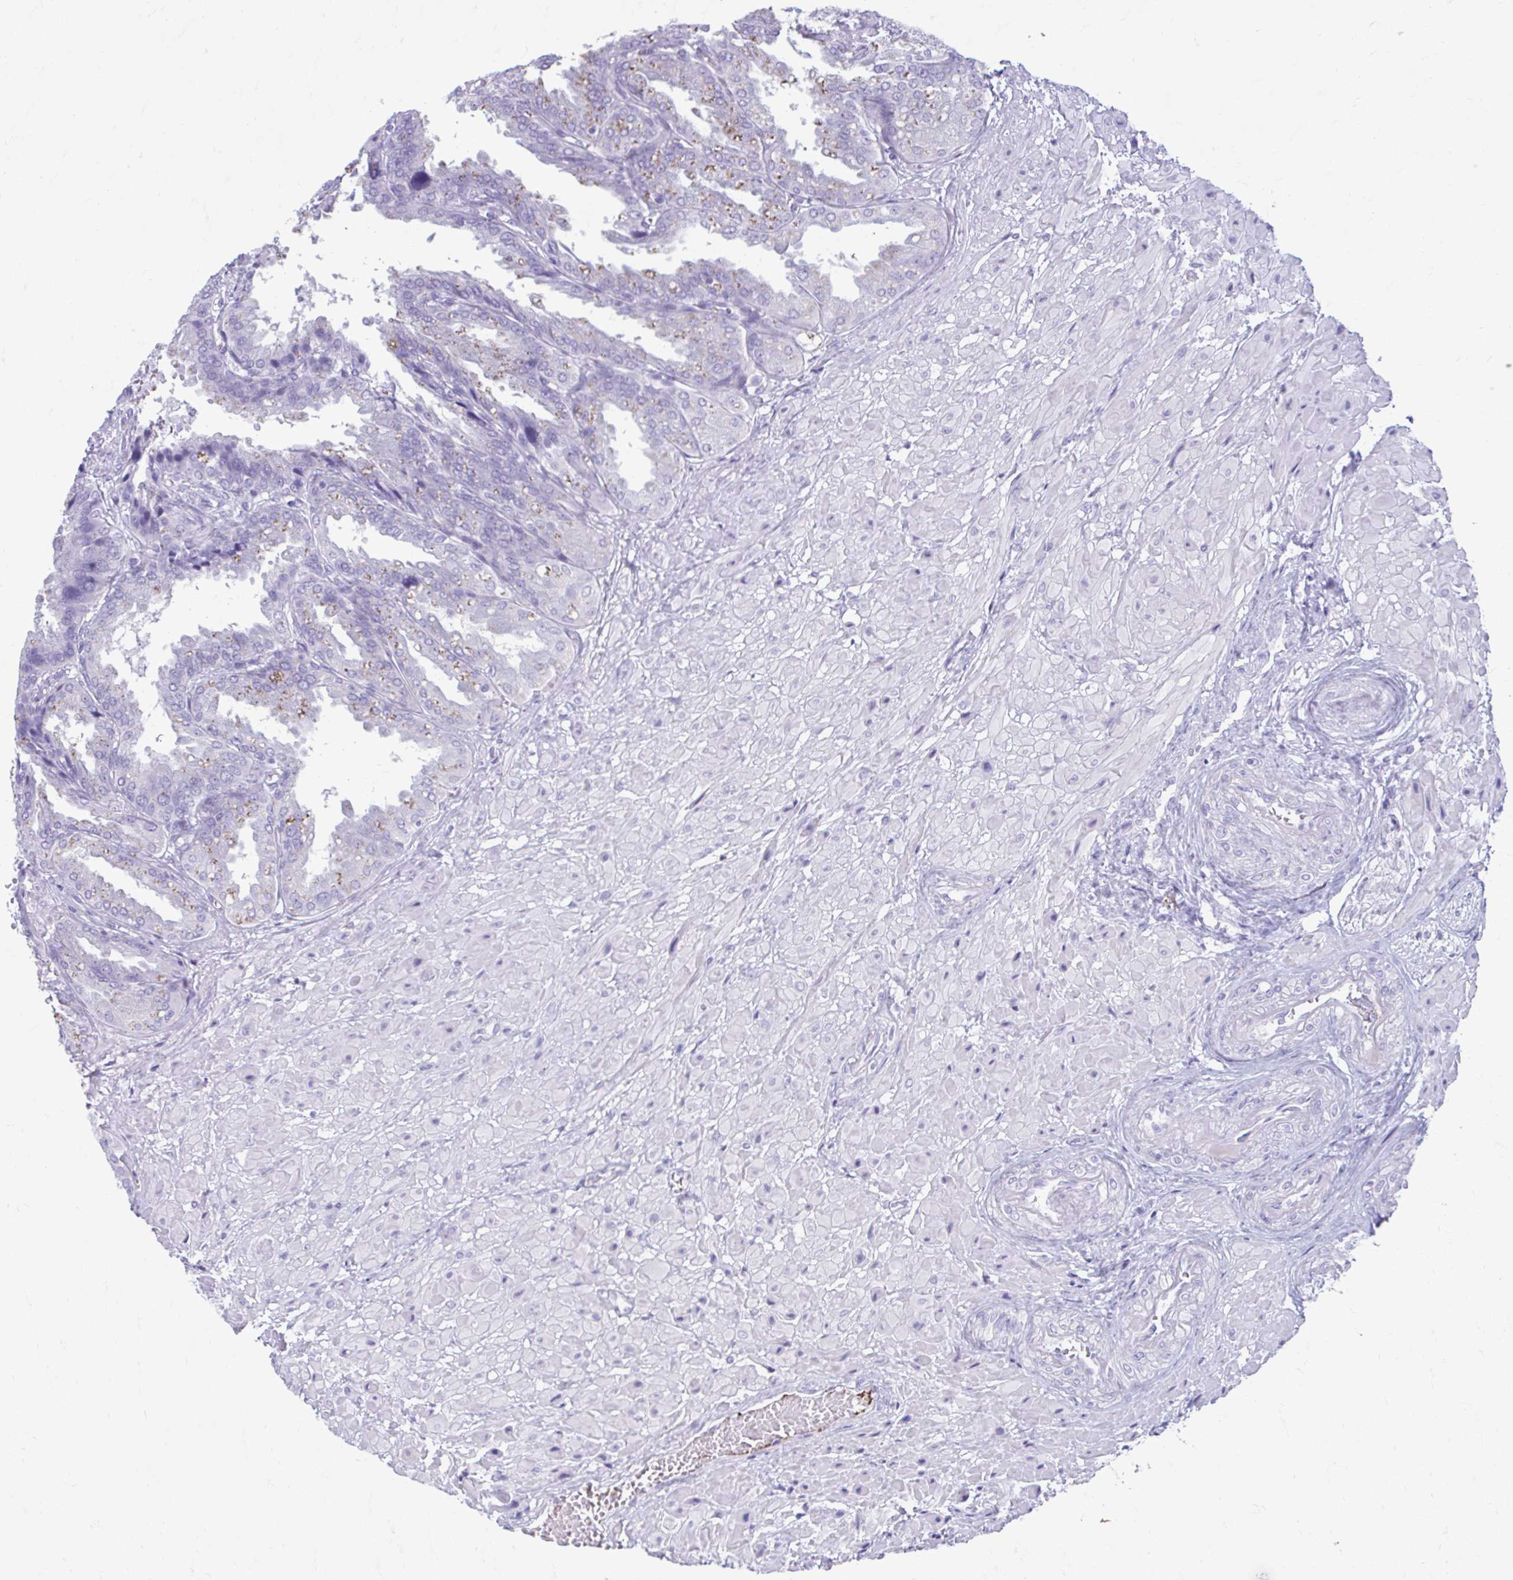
{"staining": {"intensity": "moderate", "quantity": "<25%", "location": "cytoplasmic/membranous"}, "tissue": "seminal vesicle", "cell_type": "Glandular cells", "image_type": "normal", "snomed": [{"axis": "morphology", "description": "Normal tissue, NOS"}, {"axis": "topography", "description": "Seminal veicle"}], "caption": "This image exhibits IHC staining of benign human seminal vesicle, with low moderate cytoplasmic/membranous expression in about <25% of glandular cells.", "gene": "C12orf71", "patient": {"sex": "male", "age": 55}}